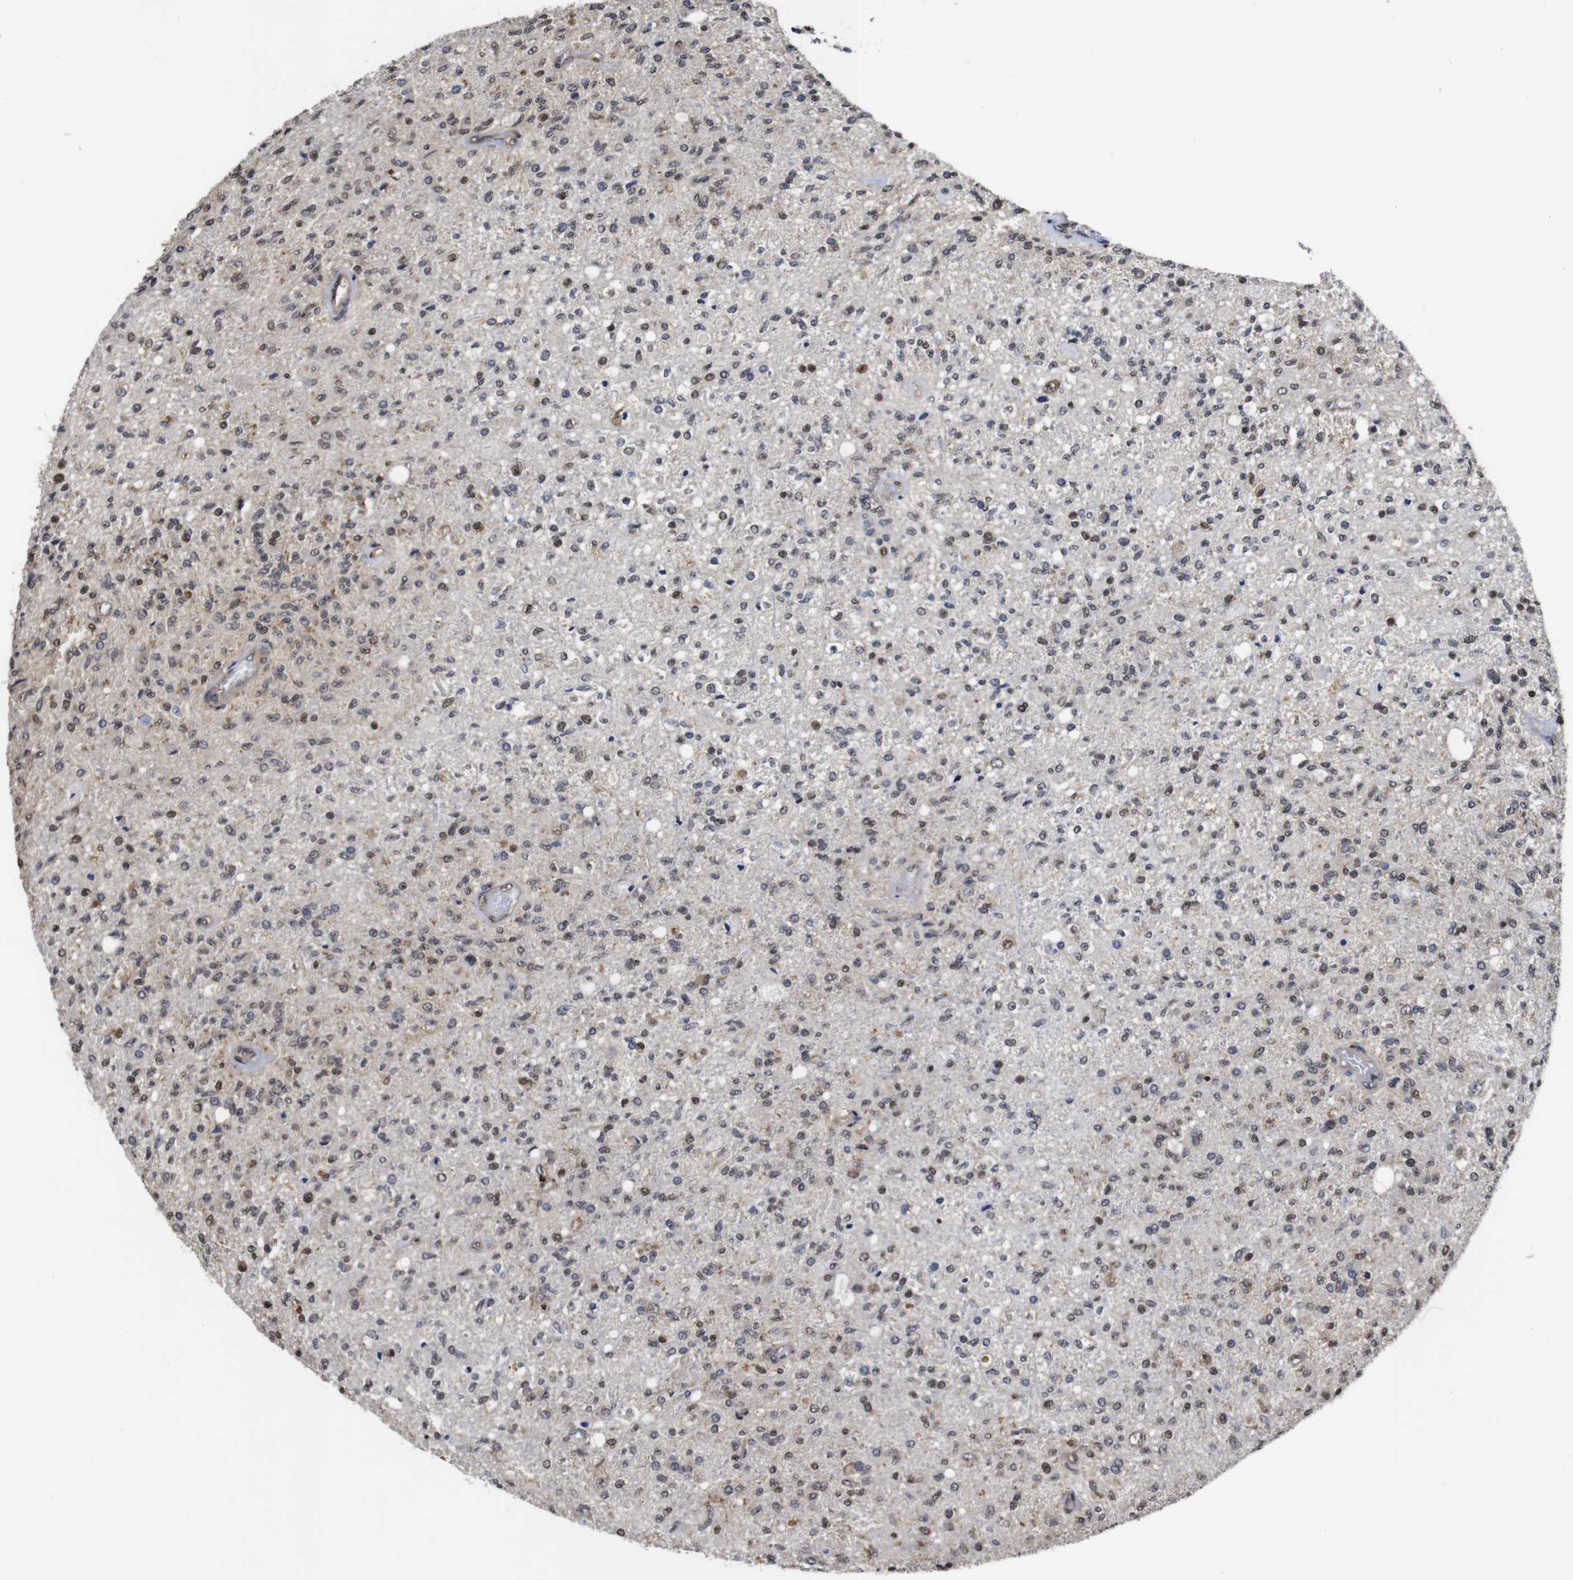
{"staining": {"intensity": "moderate", "quantity": "25%-75%", "location": "nuclear"}, "tissue": "glioma", "cell_type": "Tumor cells", "image_type": "cancer", "snomed": [{"axis": "morphology", "description": "Normal tissue, NOS"}, {"axis": "morphology", "description": "Glioma, malignant, High grade"}, {"axis": "topography", "description": "Cerebral cortex"}], "caption": "Tumor cells demonstrate medium levels of moderate nuclear expression in approximately 25%-75% of cells in glioma. The staining is performed using DAB (3,3'-diaminobenzidine) brown chromogen to label protein expression. The nuclei are counter-stained blue using hematoxylin.", "gene": "SUMO3", "patient": {"sex": "male", "age": 77}}